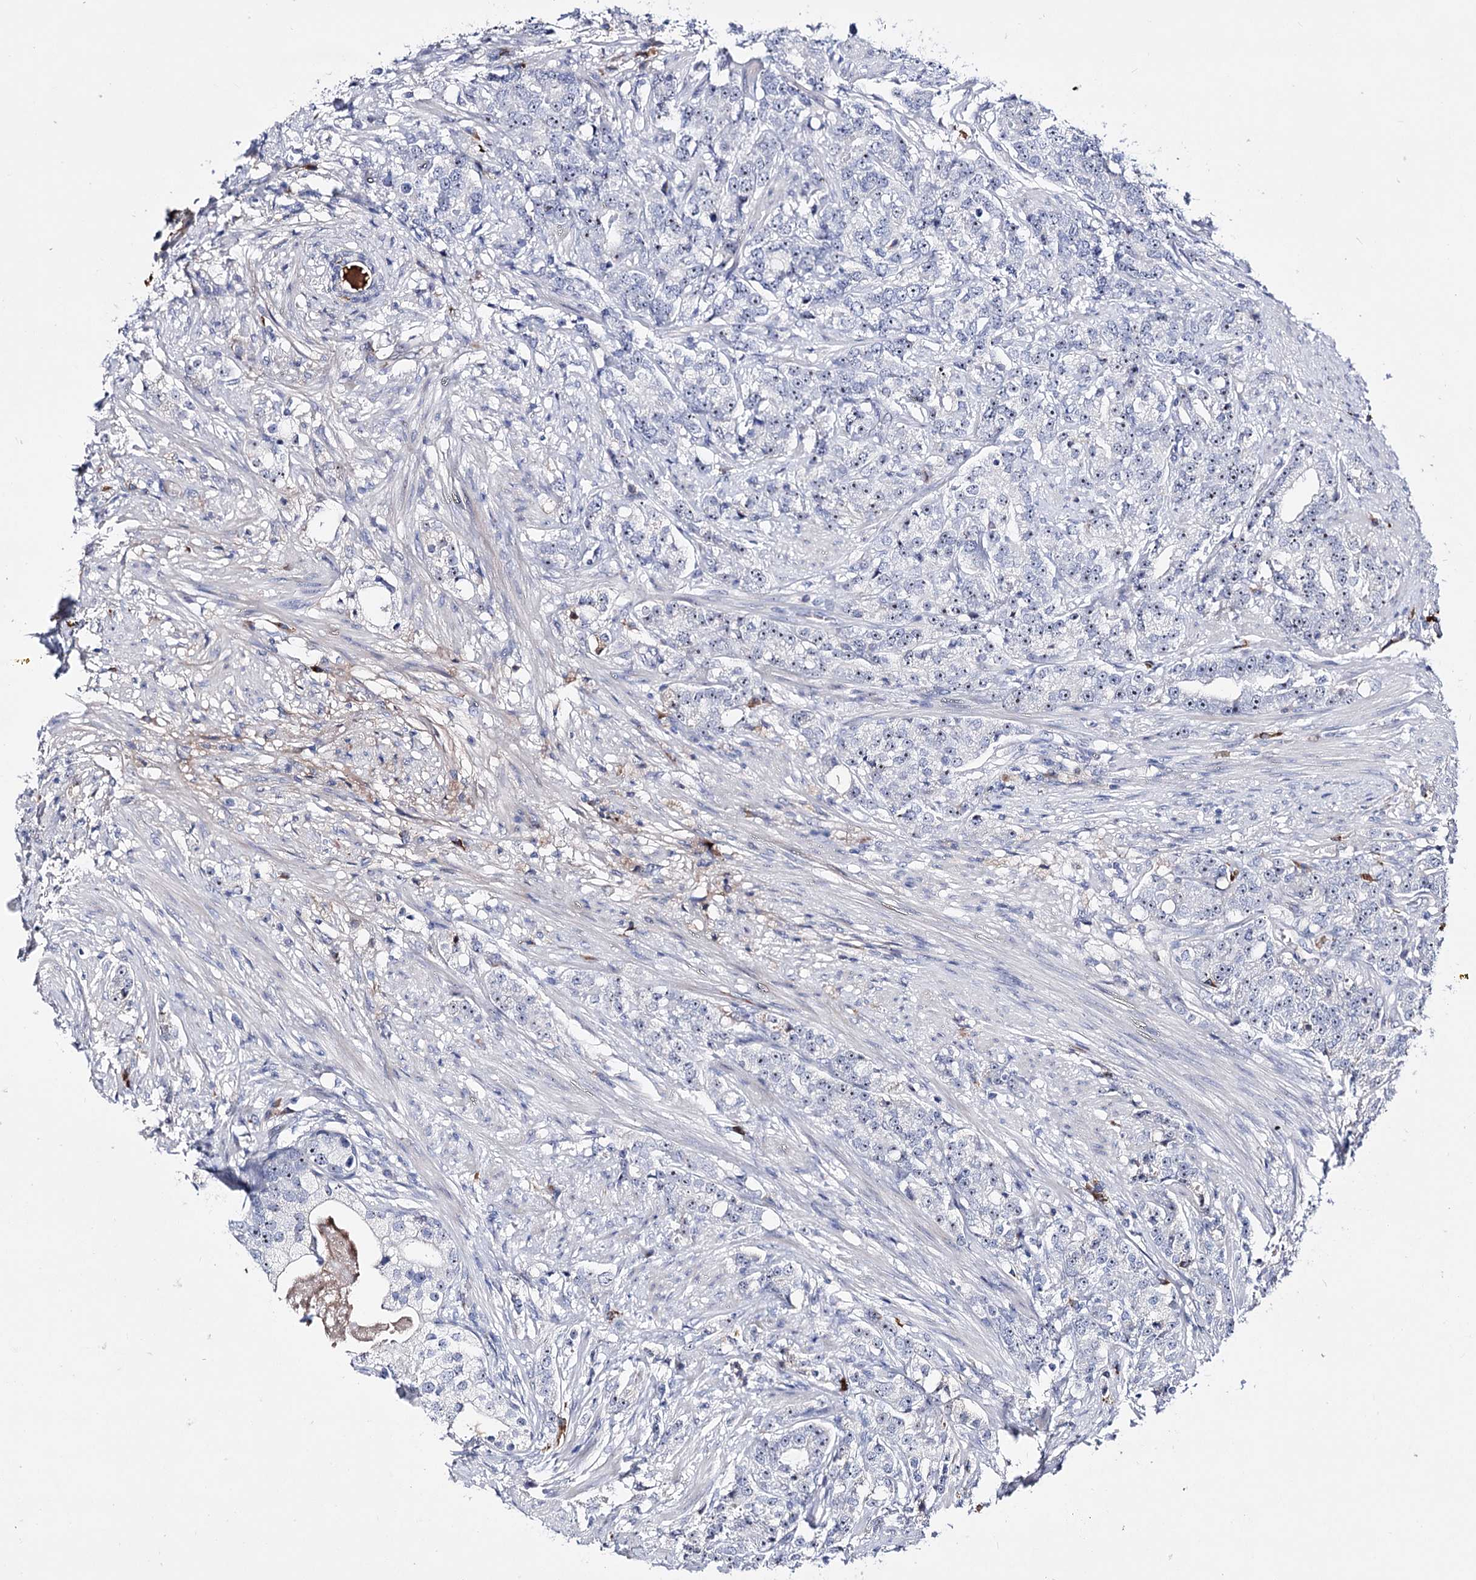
{"staining": {"intensity": "negative", "quantity": "none", "location": "none"}, "tissue": "prostate cancer", "cell_type": "Tumor cells", "image_type": "cancer", "snomed": [{"axis": "morphology", "description": "Adenocarcinoma, High grade"}, {"axis": "topography", "description": "Prostate"}], "caption": "An immunohistochemistry micrograph of prostate cancer (adenocarcinoma (high-grade)) is shown. There is no staining in tumor cells of prostate cancer (adenocarcinoma (high-grade)).", "gene": "PCGF5", "patient": {"sex": "male", "age": 69}}